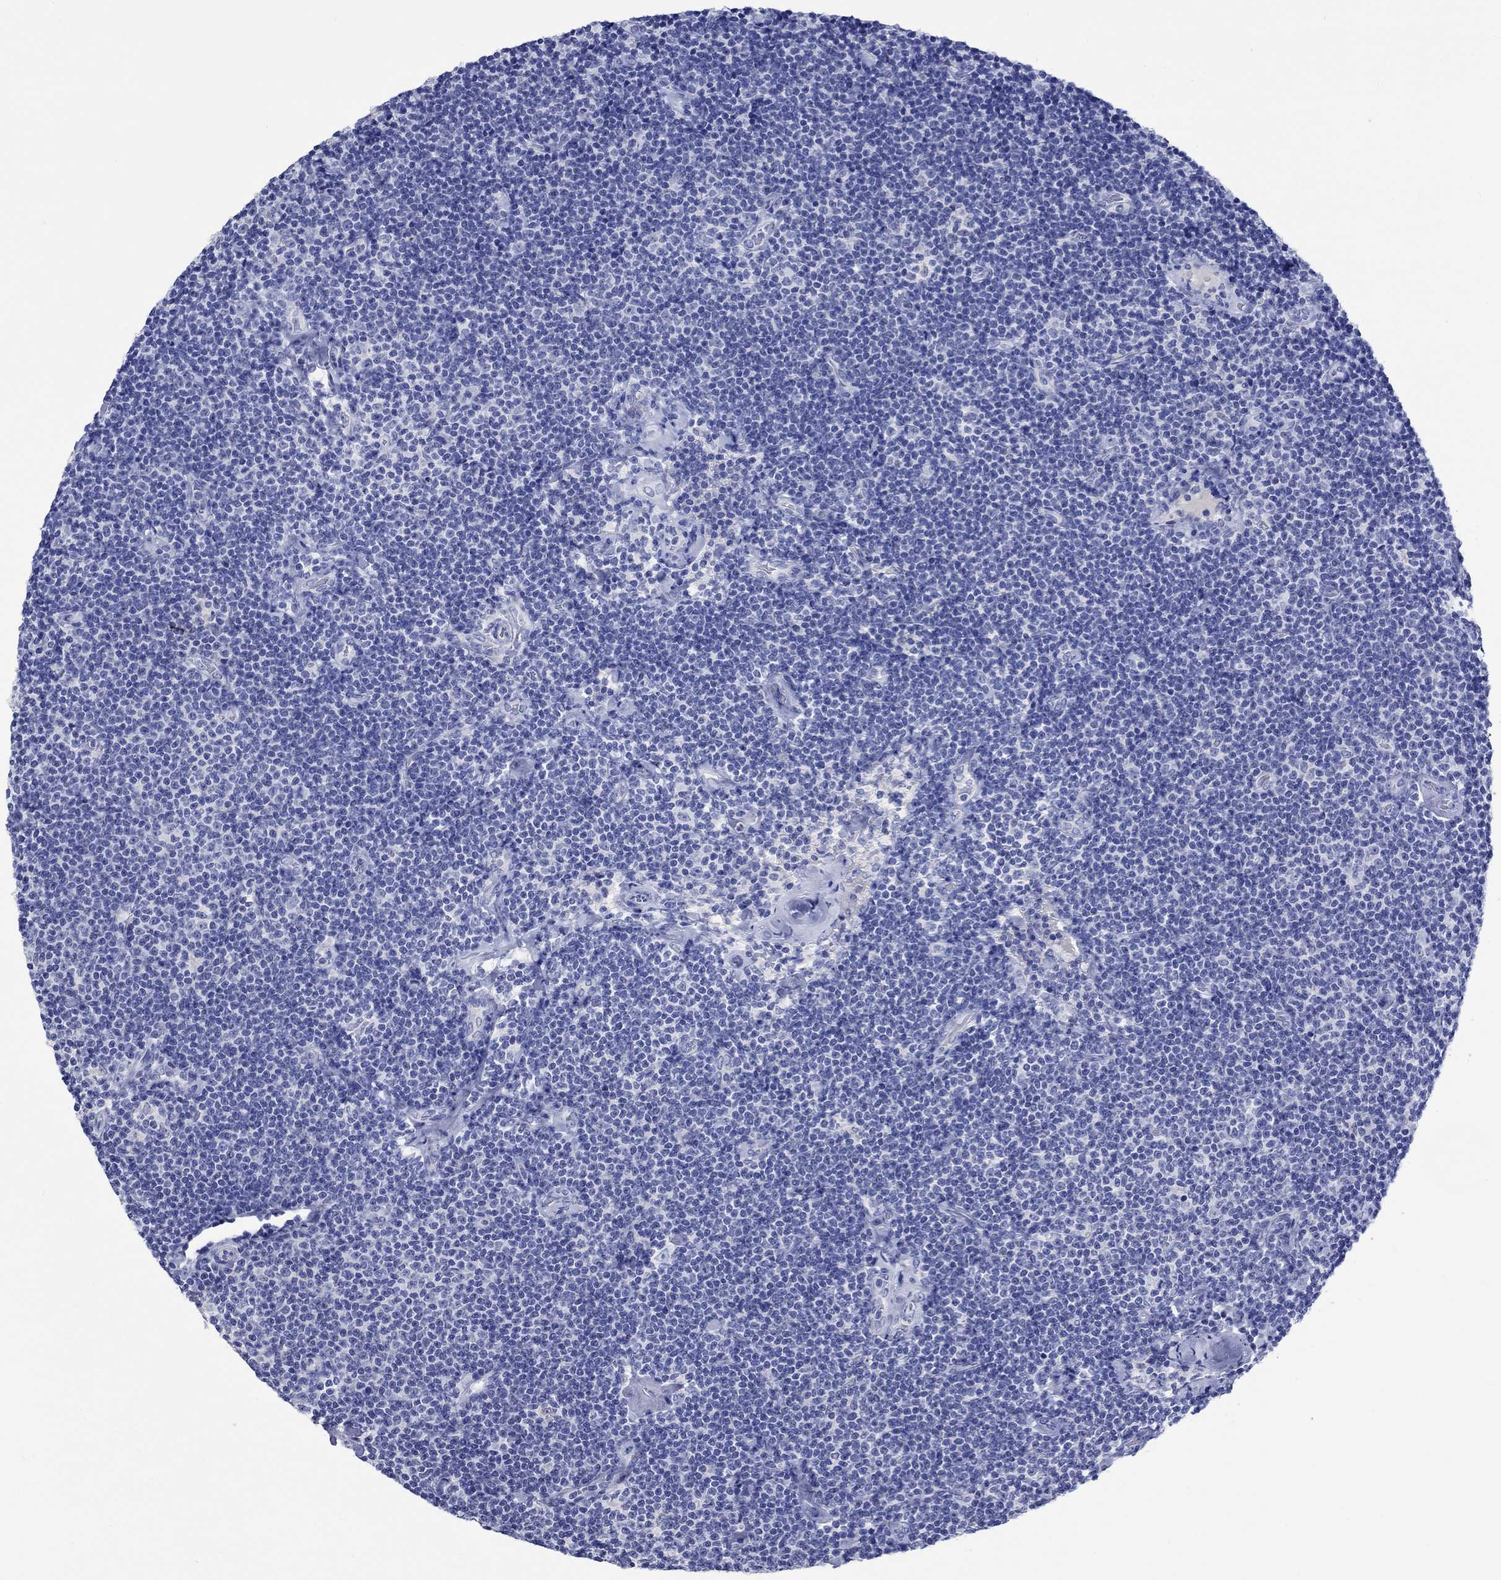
{"staining": {"intensity": "negative", "quantity": "none", "location": "none"}, "tissue": "lymphoma", "cell_type": "Tumor cells", "image_type": "cancer", "snomed": [{"axis": "morphology", "description": "Malignant lymphoma, non-Hodgkin's type, Low grade"}, {"axis": "topography", "description": "Lymph node"}], "caption": "IHC image of lymphoma stained for a protein (brown), which exhibits no staining in tumor cells.", "gene": "KLHL35", "patient": {"sex": "male", "age": 81}}